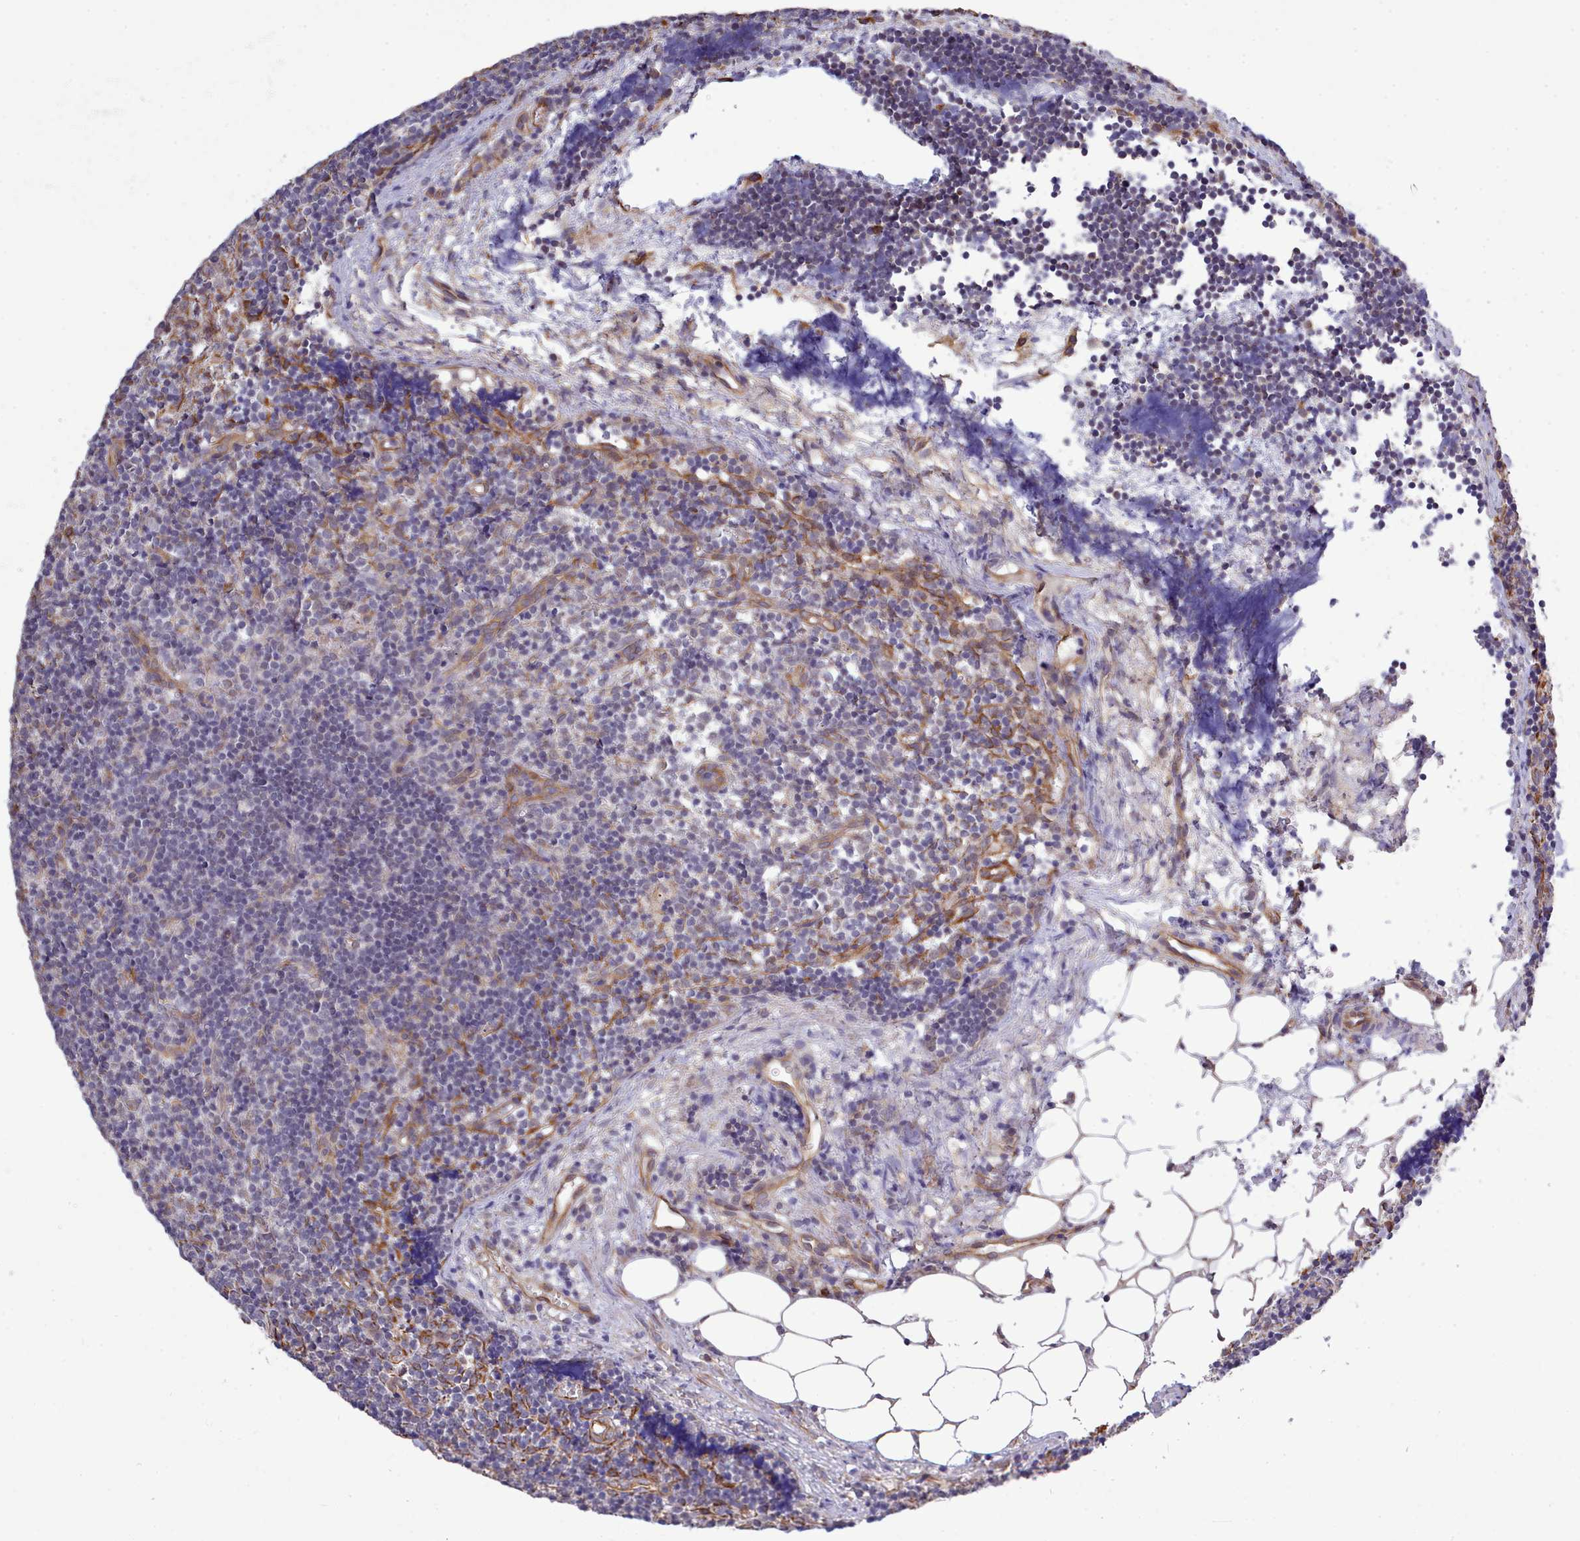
{"staining": {"intensity": "negative", "quantity": "none", "location": "none"}, "tissue": "lymph node", "cell_type": "Germinal center cells", "image_type": "normal", "snomed": [{"axis": "morphology", "description": "Normal tissue, NOS"}, {"axis": "topography", "description": "Lymph node"}], "caption": "A high-resolution micrograph shows immunohistochemistry (IHC) staining of normal lymph node, which displays no significant positivity in germinal center cells.", "gene": "ZC3H13", "patient": {"sex": "female", "age": 30}}